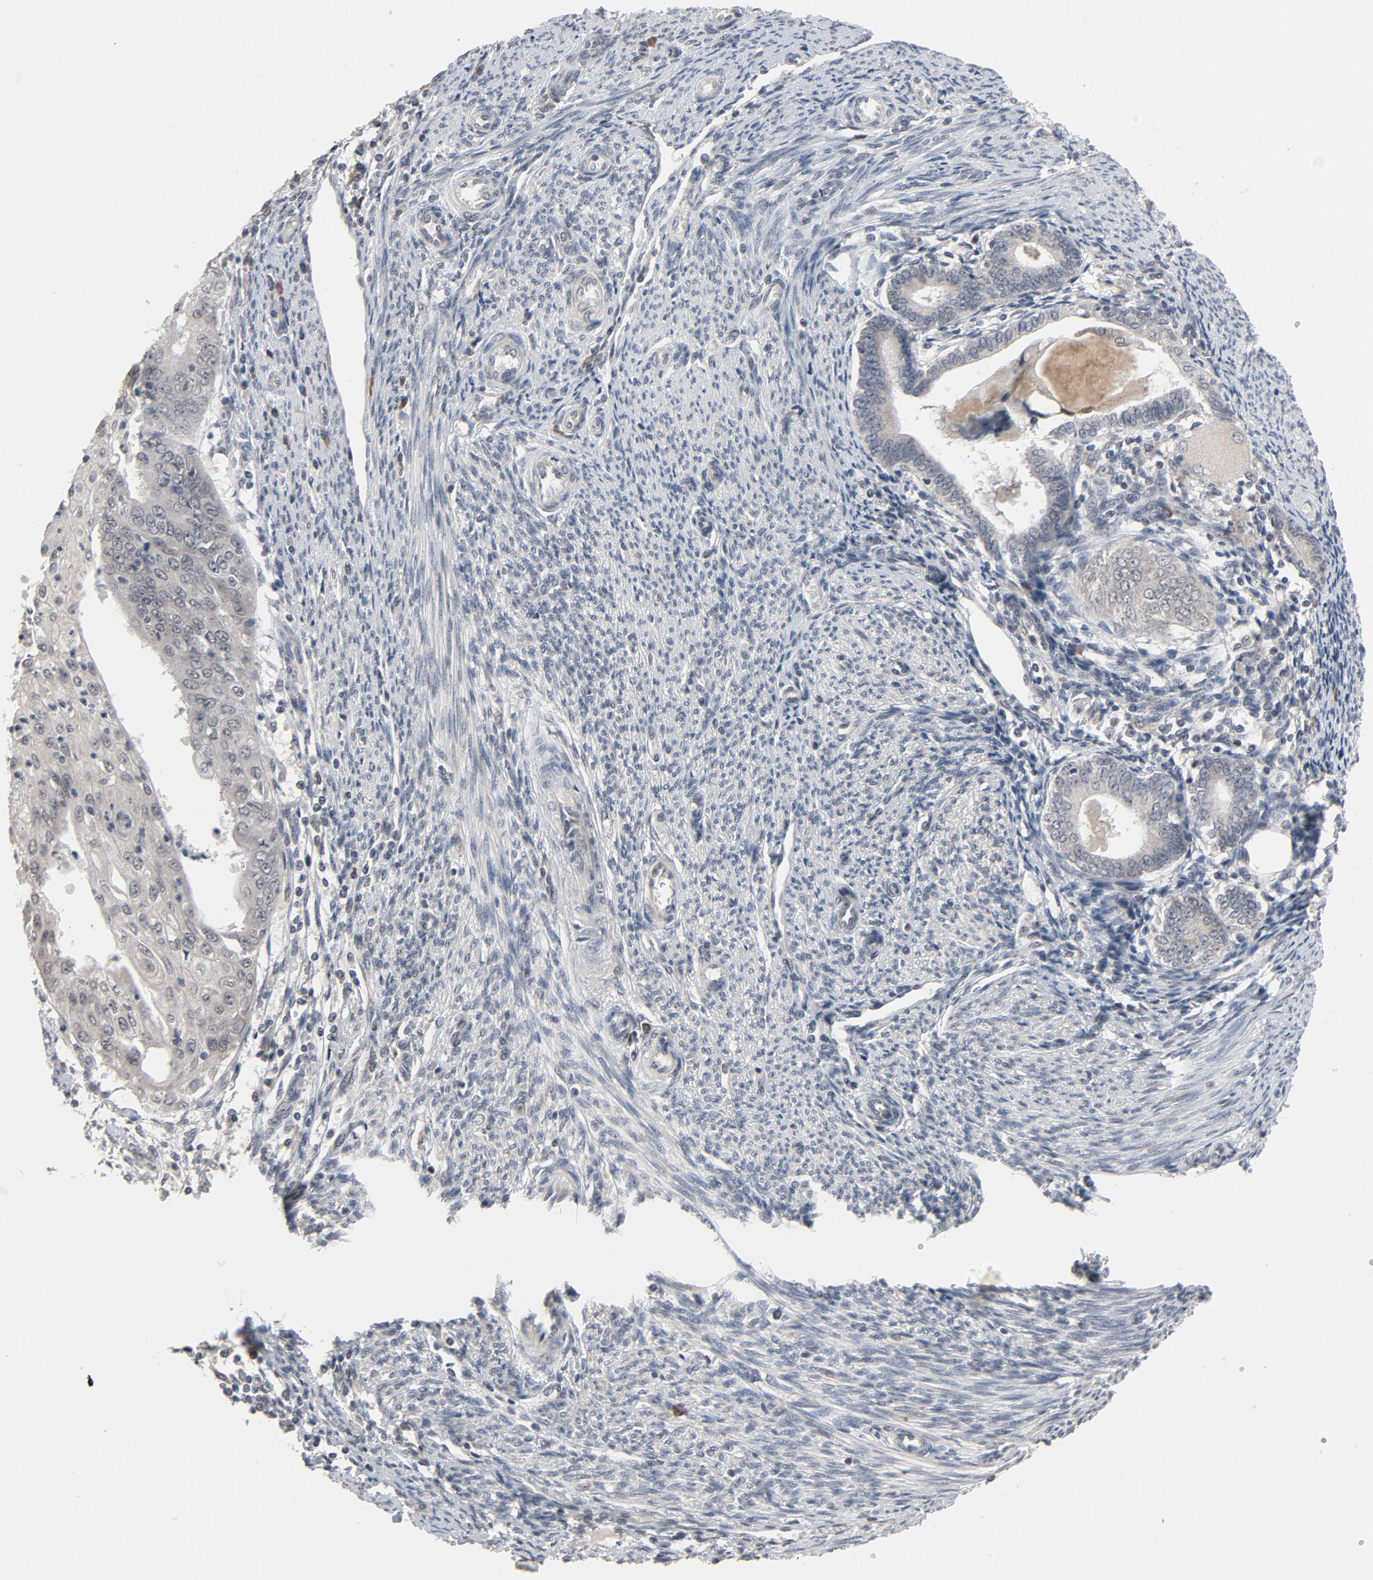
{"staining": {"intensity": "negative", "quantity": "none", "location": "none"}, "tissue": "endometrial cancer", "cell_type": "Tumor cells", "image_type": "cancer", "snomed": [{"axis": "morphology", "description": "Adenocarcinoma, NOS"}, {"axis": "topography", "description": "Endometrium"}], "caption": "High power microscopy micrograph of an immunohistochemistry (IHC) micrograph of adenocarcinoma (endometrial), revealing no significant expression in tumor cells.", "gene": "MT3", "patient": {"sex": "female", "age": 79}}